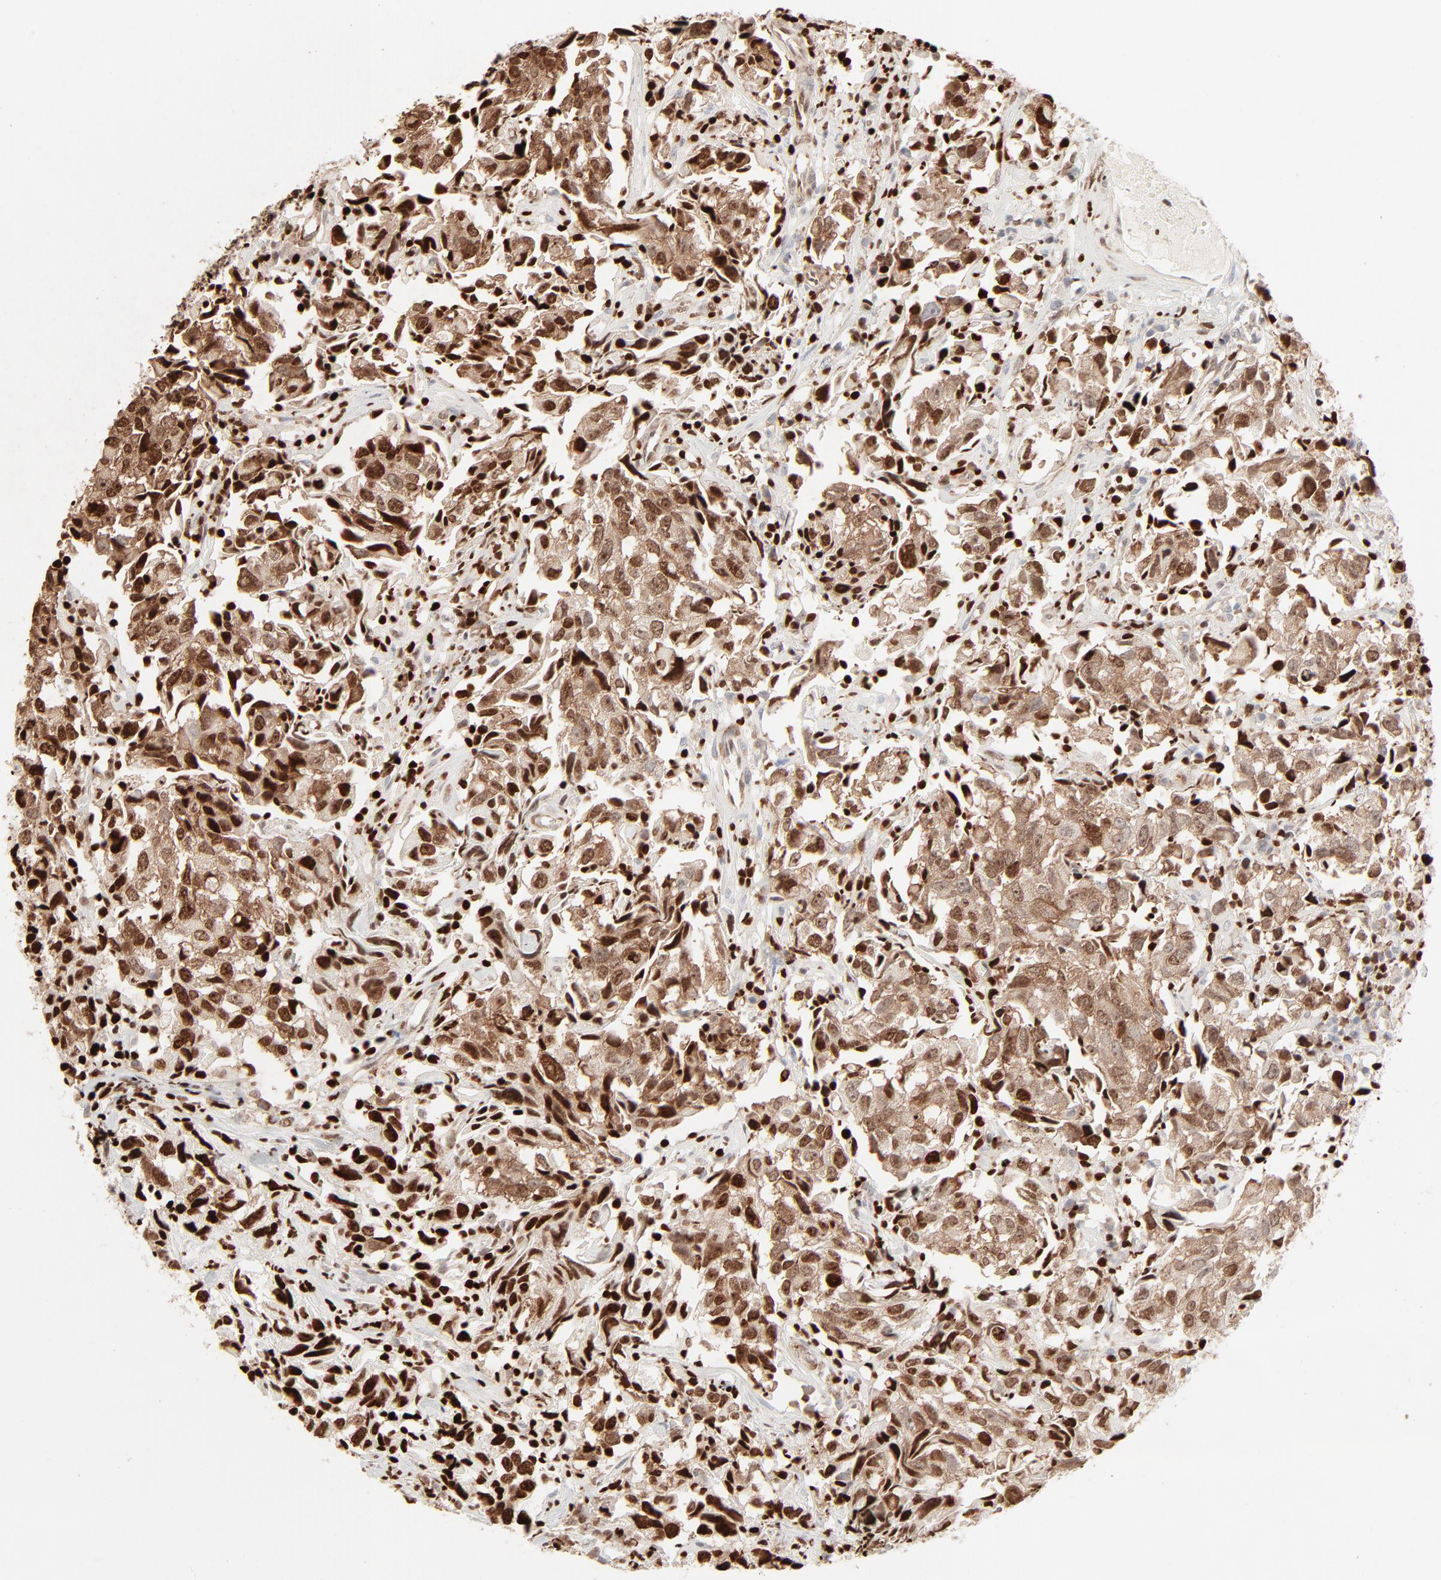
{"staining": {"intensity": "moderate", "quantity": ">75%", "location": "cytoplasmic/membranous,nuclear"}, "tissue": "urothelial cancer", "cell_type": "Tumor cells", "image_type": "cancer", "snomed": [{"axis": "morphology", "description": "Urothelial carcinoma, High grade"}, {"axis": "topography", "description": "Urinary bladder"}], "caption": "Immunohistochemistry (DAB (3,3'-diaminobenzidine)) staining of urothelial cancer demonstrates moderate cytoplasmic/membranous and nuclear protein positivity in approximately >75% of tumor cells.", "gene": "HMGB2", "patient": {"sex": "female", "age": 75}}